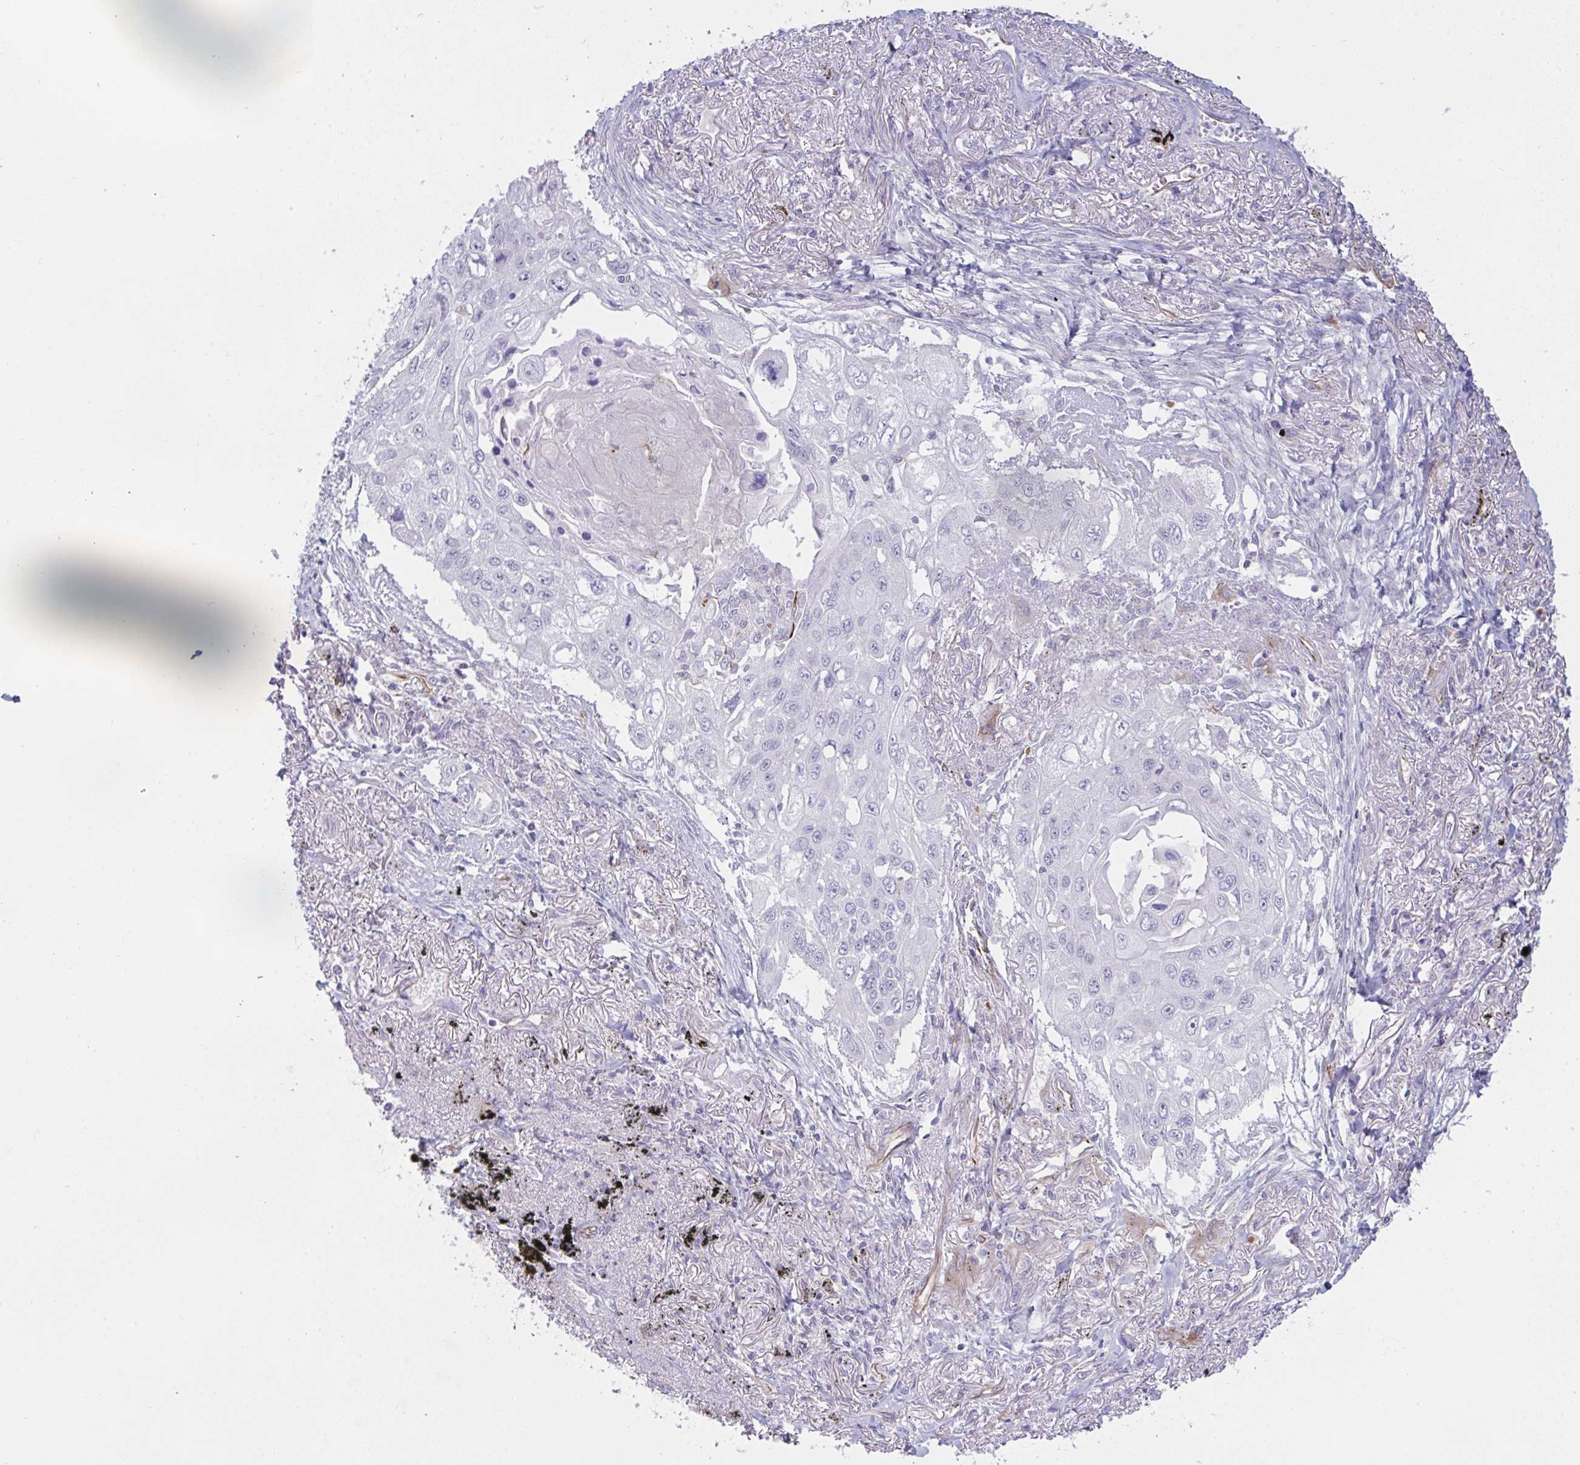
{"staining": {"intensity": "negative", "quantity": "none", "location": "none"}, "tissue": "lung cancer", "cell_type": "Tumor cells", "image_type": "cancer", "snomed": [{"axis": "morphology", "description": "Squamous cell carcinoma, NOS"}, {"axis": "topography", "description": "Lung"}], "caption": "IHC micrograph of human squamous cell carcinoma (lung) stained for a protein (brown), which shows no staining in tumor cells.", "gene": "DCBLD1", "patient": {"sex": "male", "age": 75}}